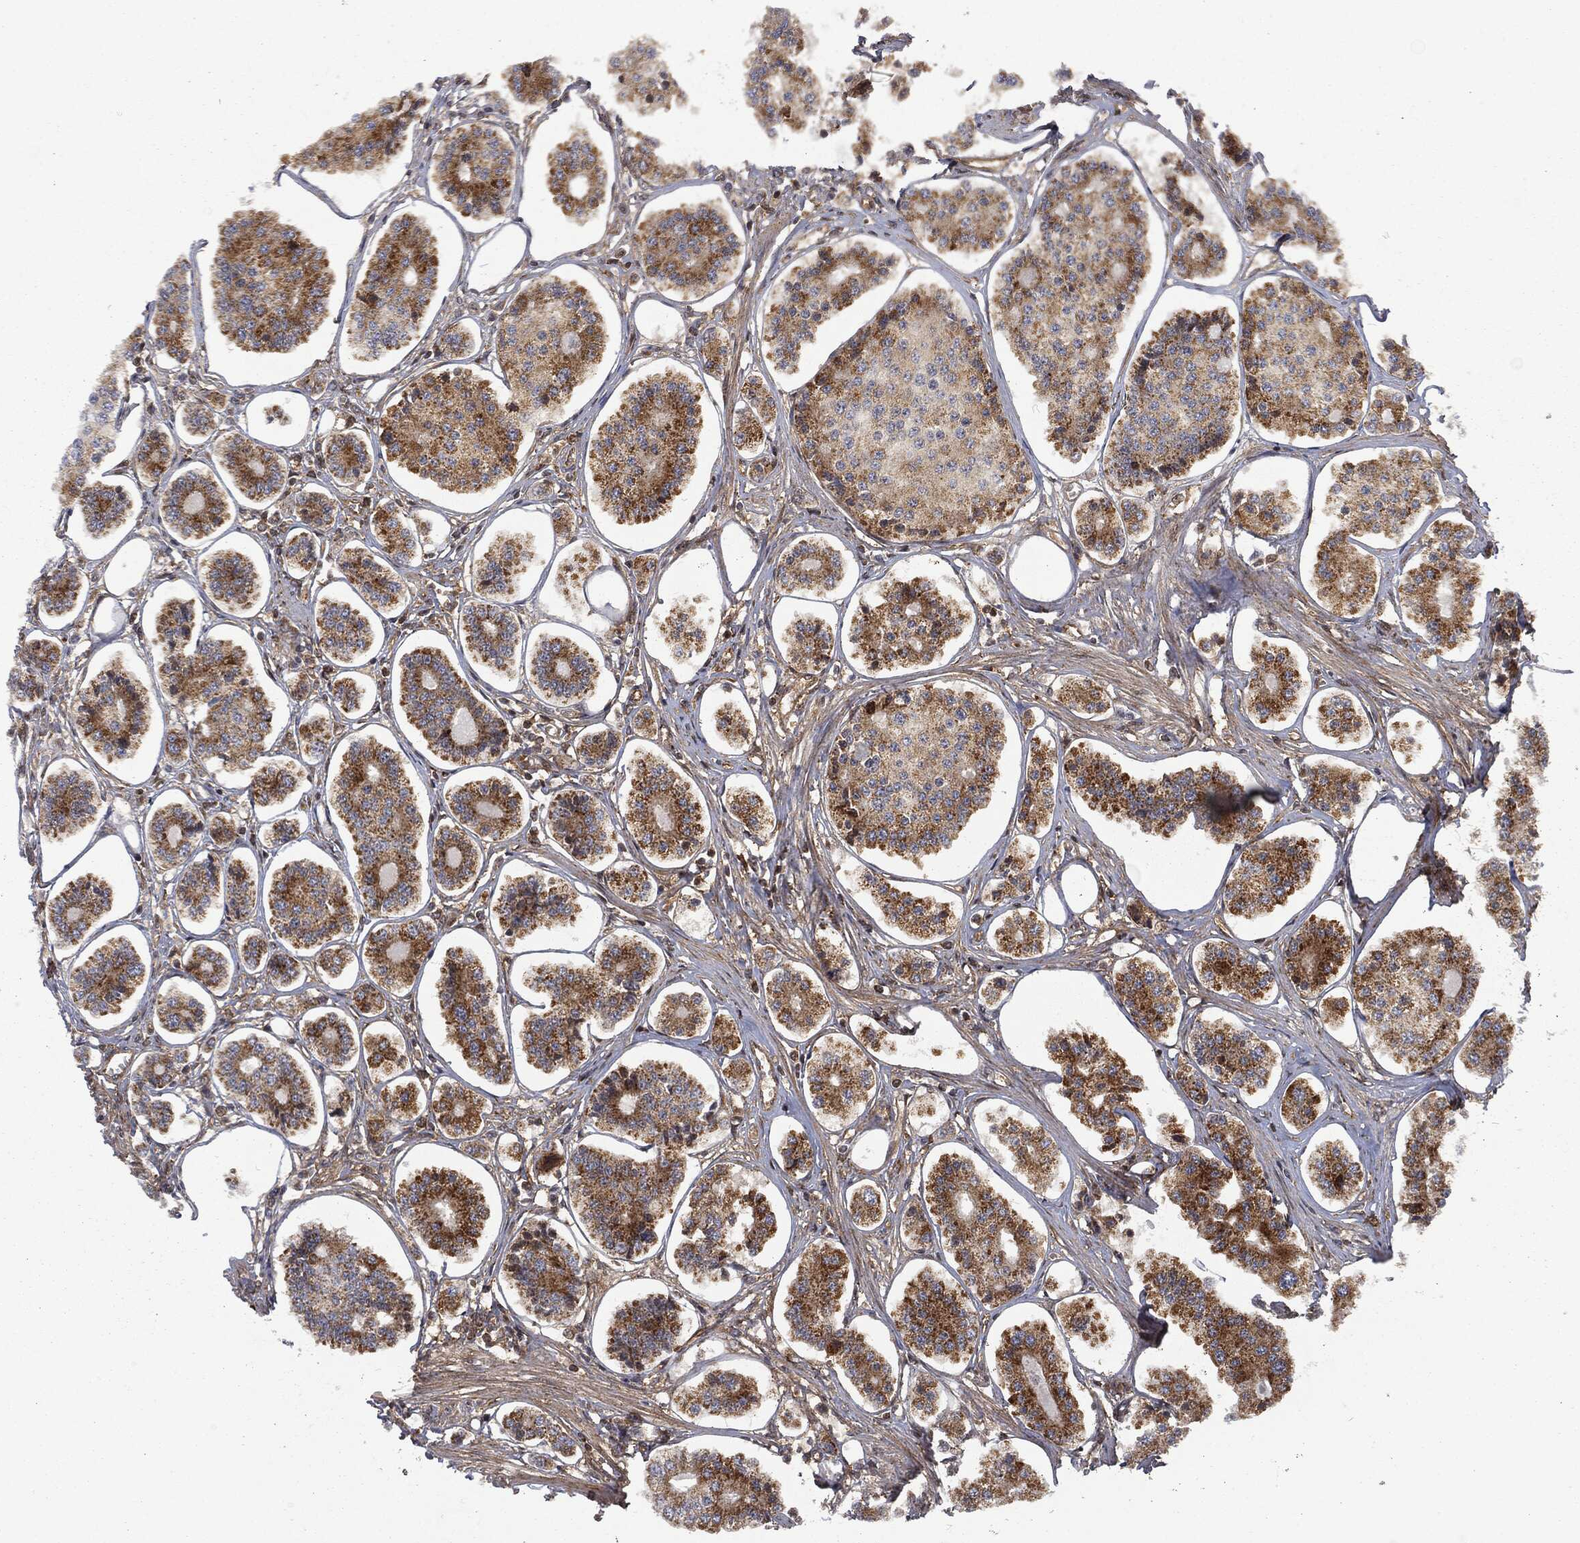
{"staining": {"intensity": "moderate", "quantity": ">75%", "location": "cytoplasmic/membranous"}, "tissue": "carcinoid", "cell_type": "Tumor cells", "image_type": "cancer", "snomed": [{"axis": "morphology", "description": "Carcinoid, malignant, NOS"}, {"axis": "topography", "description": "Small intestine"}], "caption": "Protein expression analysis of human carcinoid reveals moderate cytoplasmic/membranous staining in about >75% of tumor cells.", "gene": "RFTN1", "patient": {"sex": "female", "age": 65}}